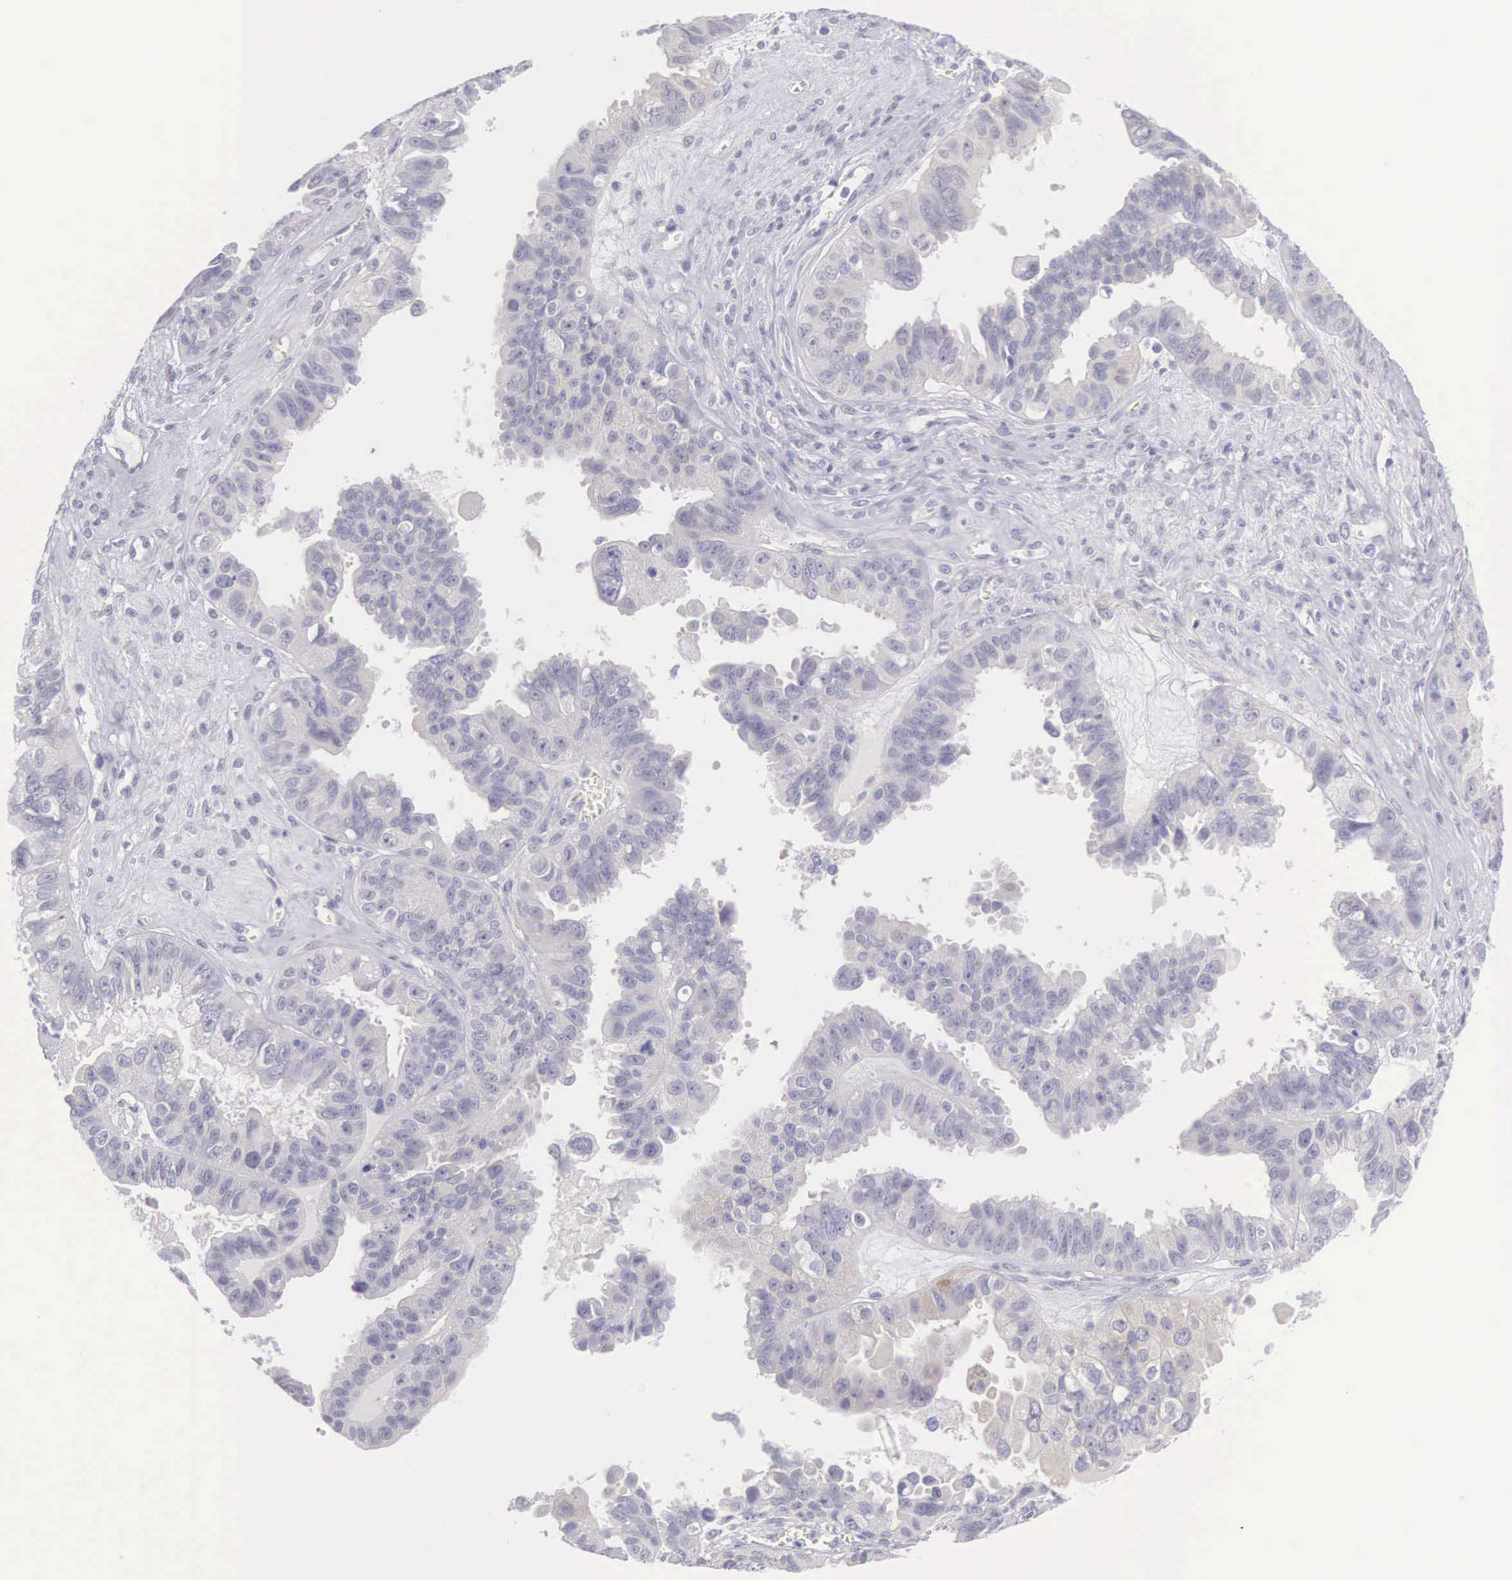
{"staining": {"intensity": "weak", "quantity": "25%-75%", "location": "cytoplasmic/membranous"}, "tissue": "ovarian cancer", "cell_type": "Tumor cells", "image_type": "cancer", "snomed": [{"axis": "morphology", "description": "Carcinoma, endometroid"}, {"axis": "topography", "description": "Ovary"}], "caption": "Immunohistochemical staining of human ovarian endometroid carcinoma reveals low levels of weak cytoplasmic/membranous protein positivity in about 25%-75% of tumor cells. The staining was performed using DAB, with brown indicating positive protein expression. Nuclei are stained blue with hematoxylin.", "gene": "ARFGAP3", "patient": {"sex": "female", "age": 85}}